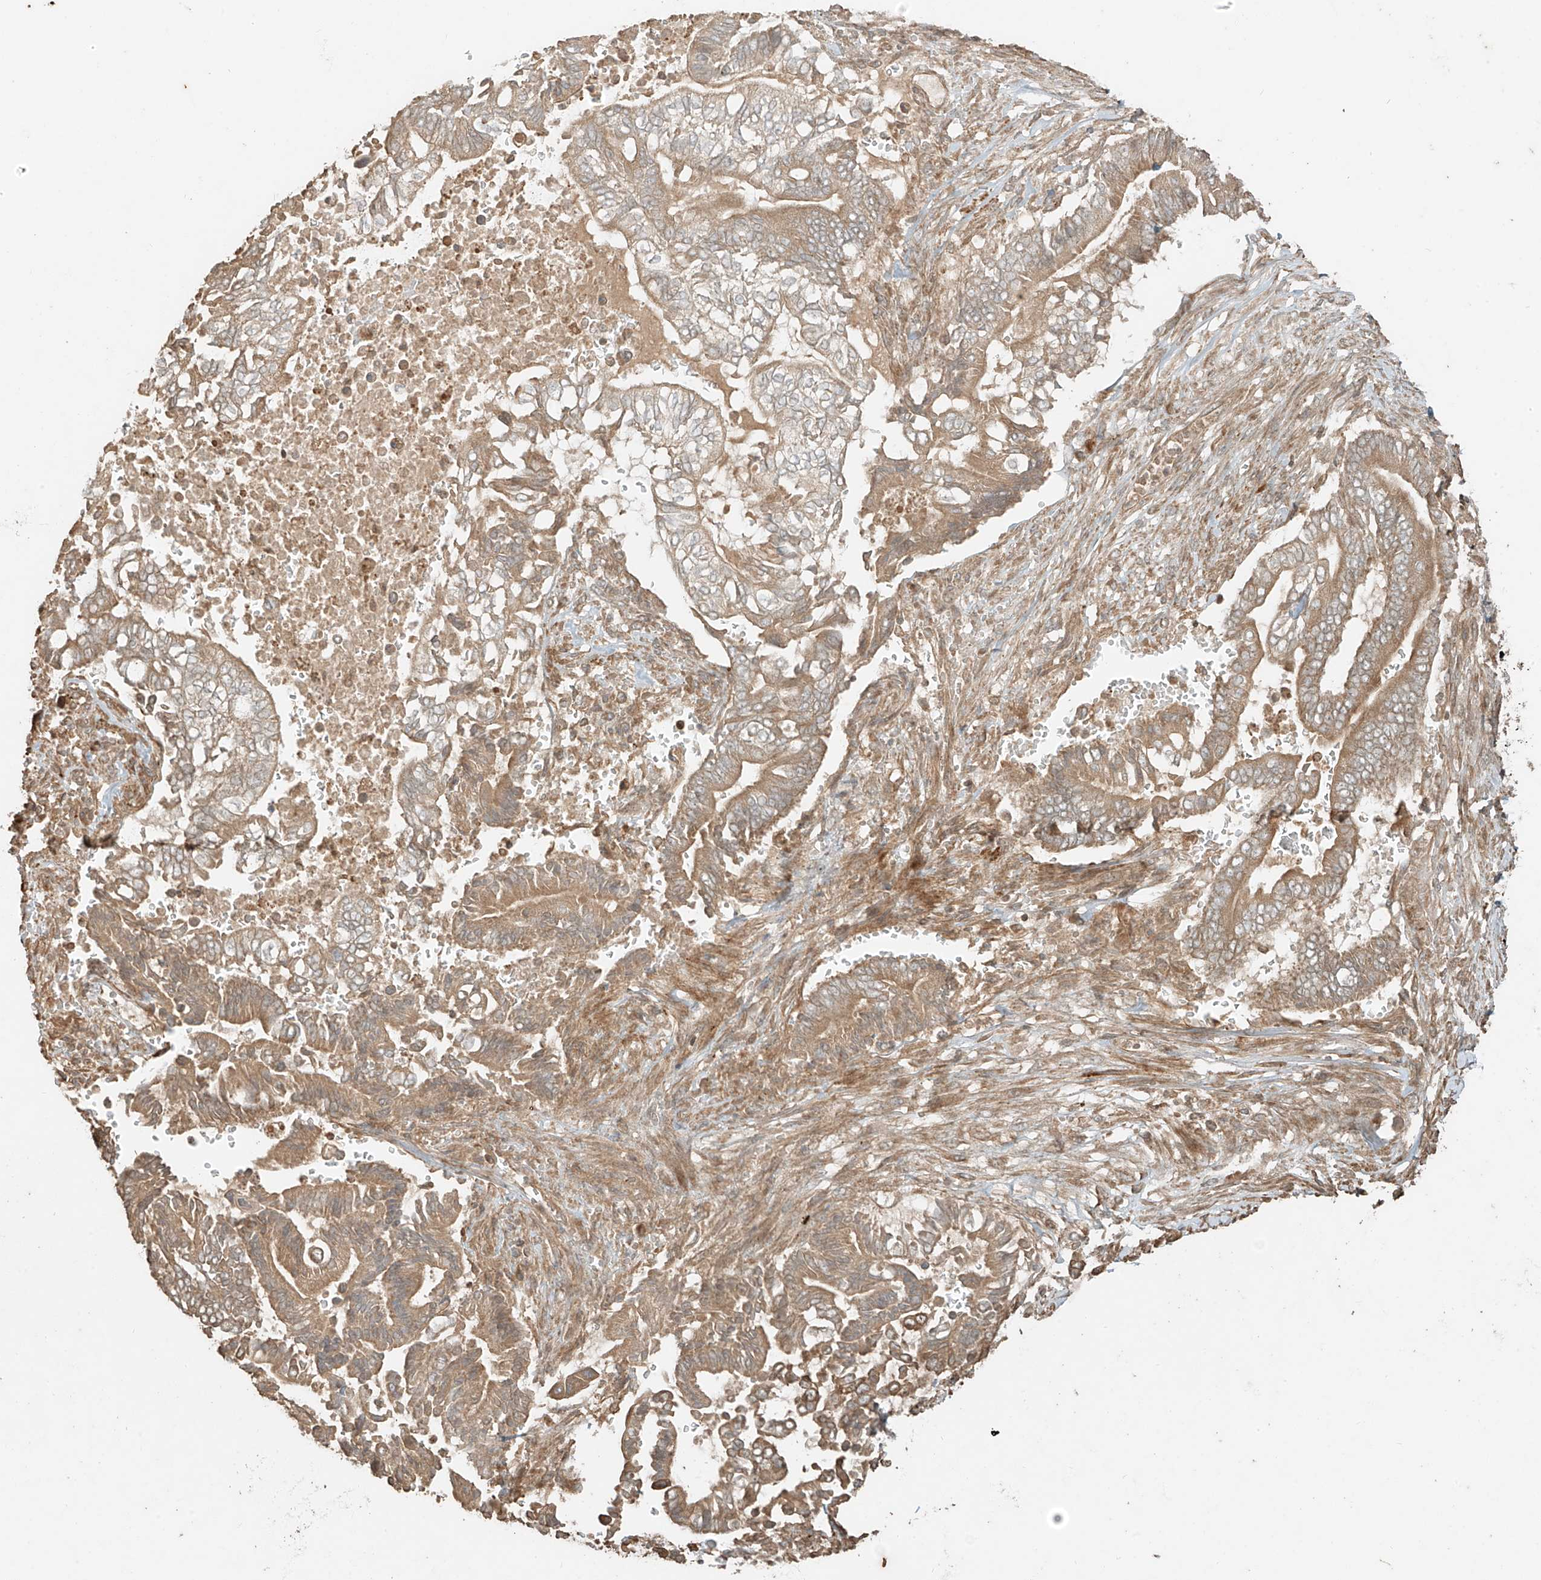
{"staining": {"intensity": "moderate", "quantity": ">75%", "location": "cytoplasmic/membranous"}, "tissue": "pancreatic cancer", "cell_type": "Tumor cells", "image_type": "cancer", "snomed": [{"axis": "morphology", "description": "Adenocarcinoma, NOS"}, {"axis": "topography", "description": "Pancreas"}], "caption": "Pancreatic adenocarcinoma stained with IHC displays moderate cytoplasmic/membranous positivity in about >75% of tumor cells. The protein of interest is shown in brown color, while the nuclei are stained blue.", "gene": "ANKZF1", "patient": {"sex": "male", "age": 68}}